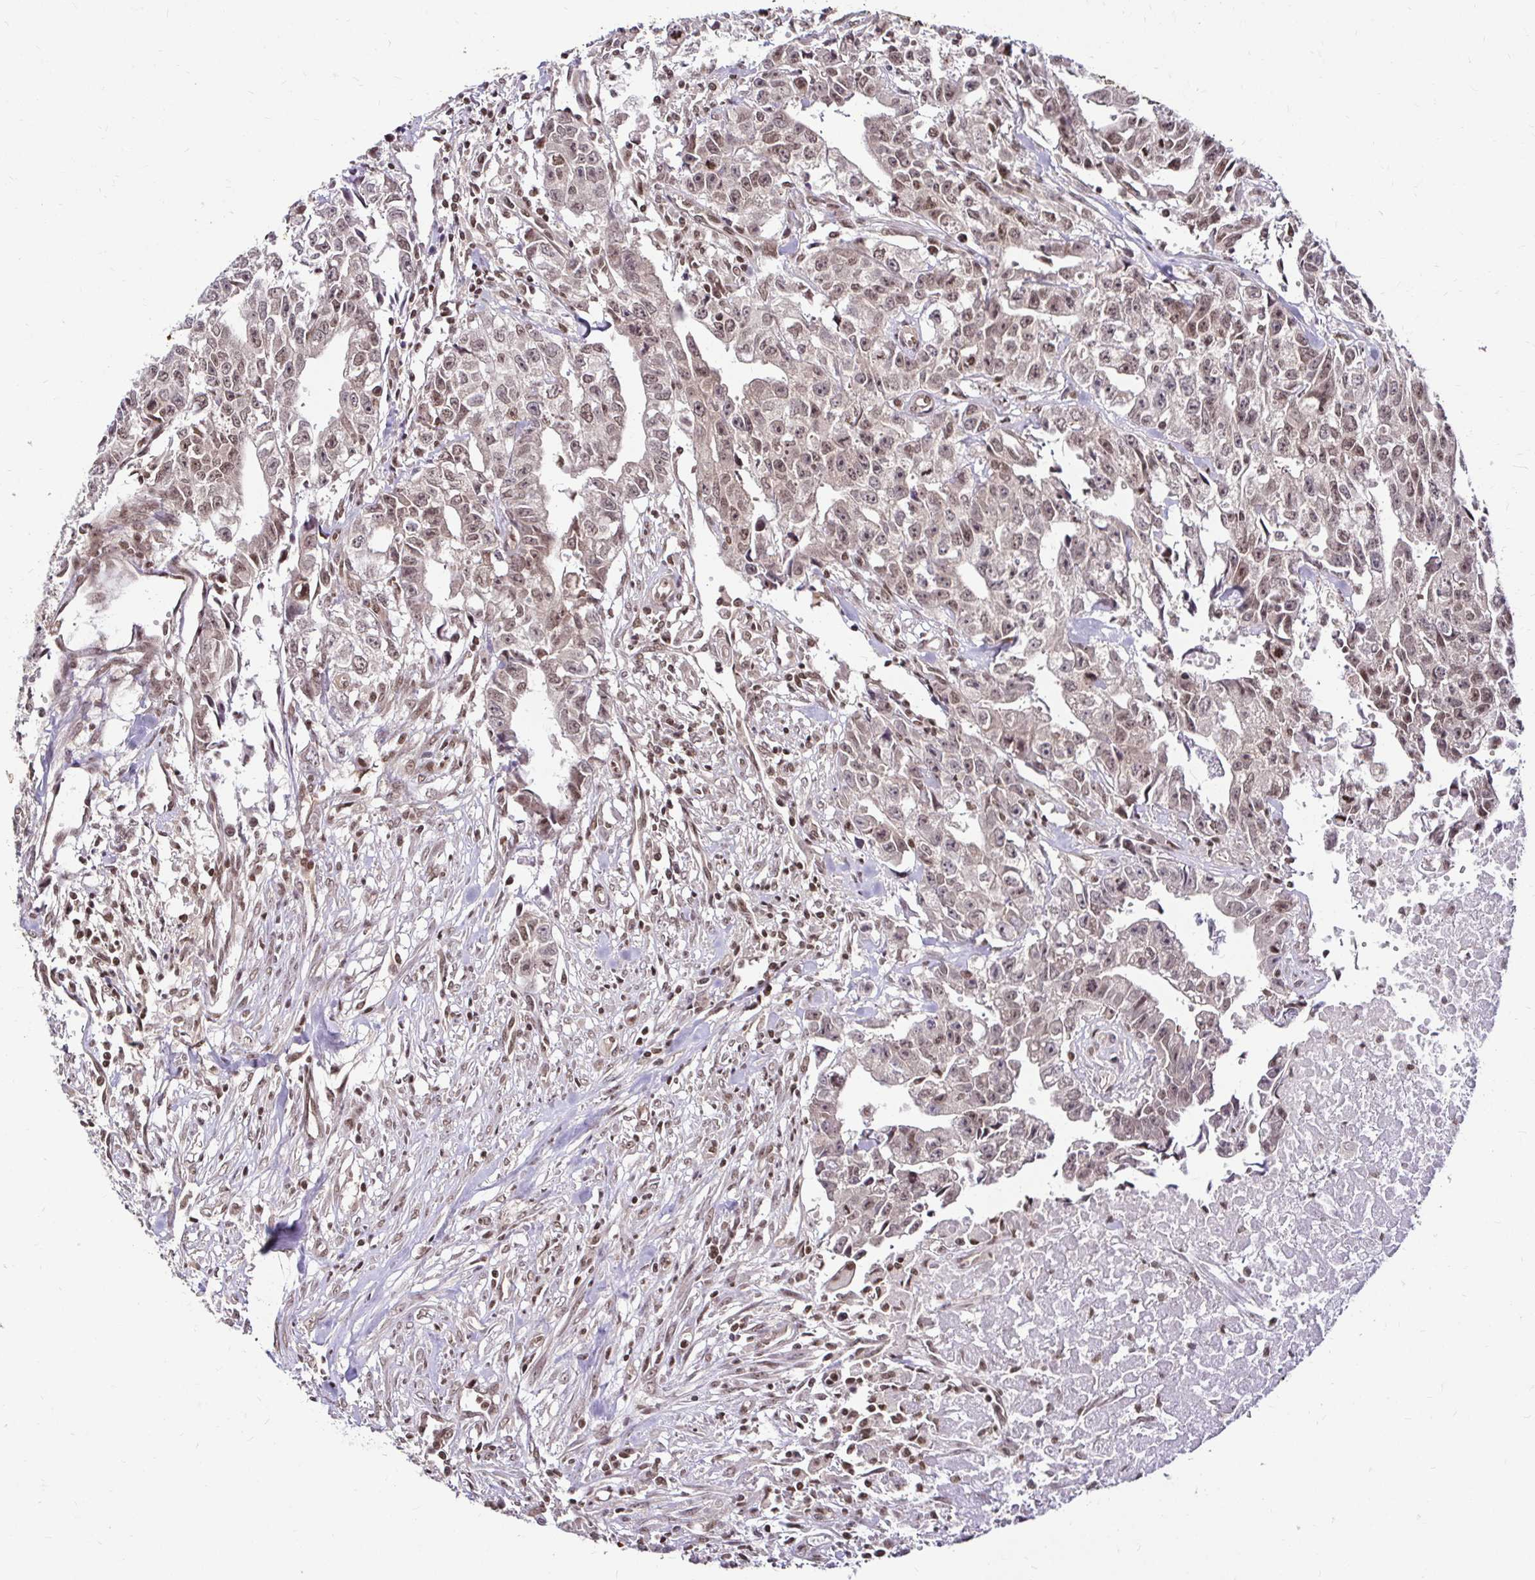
{"staining": {"intensity": "weak", "quantity": "25%-75%", "location": "nuclear"}, "tissue": "testis cancer", "cell_type": "Tumor cells", "image_type": "cancer", "snomed": [{"axis": "morphology", "description": "Carcinoma, Embryonal, NOS"}, {"axis": "morphology", "description": "Teratoma, malignant, NOS"}, {"axis": "topography", "description": "Testis"}], "caption": "IHC micrograph of neoplastic tissue: testis embryonal carcinoma stained using IHC displays low levels of weak protein expression localized specifically in the nuclear of tumor cells, appearing as a nuclear brown color.", "gene": "GLYR1", "patient": {"sex": "male", "age": 24}}